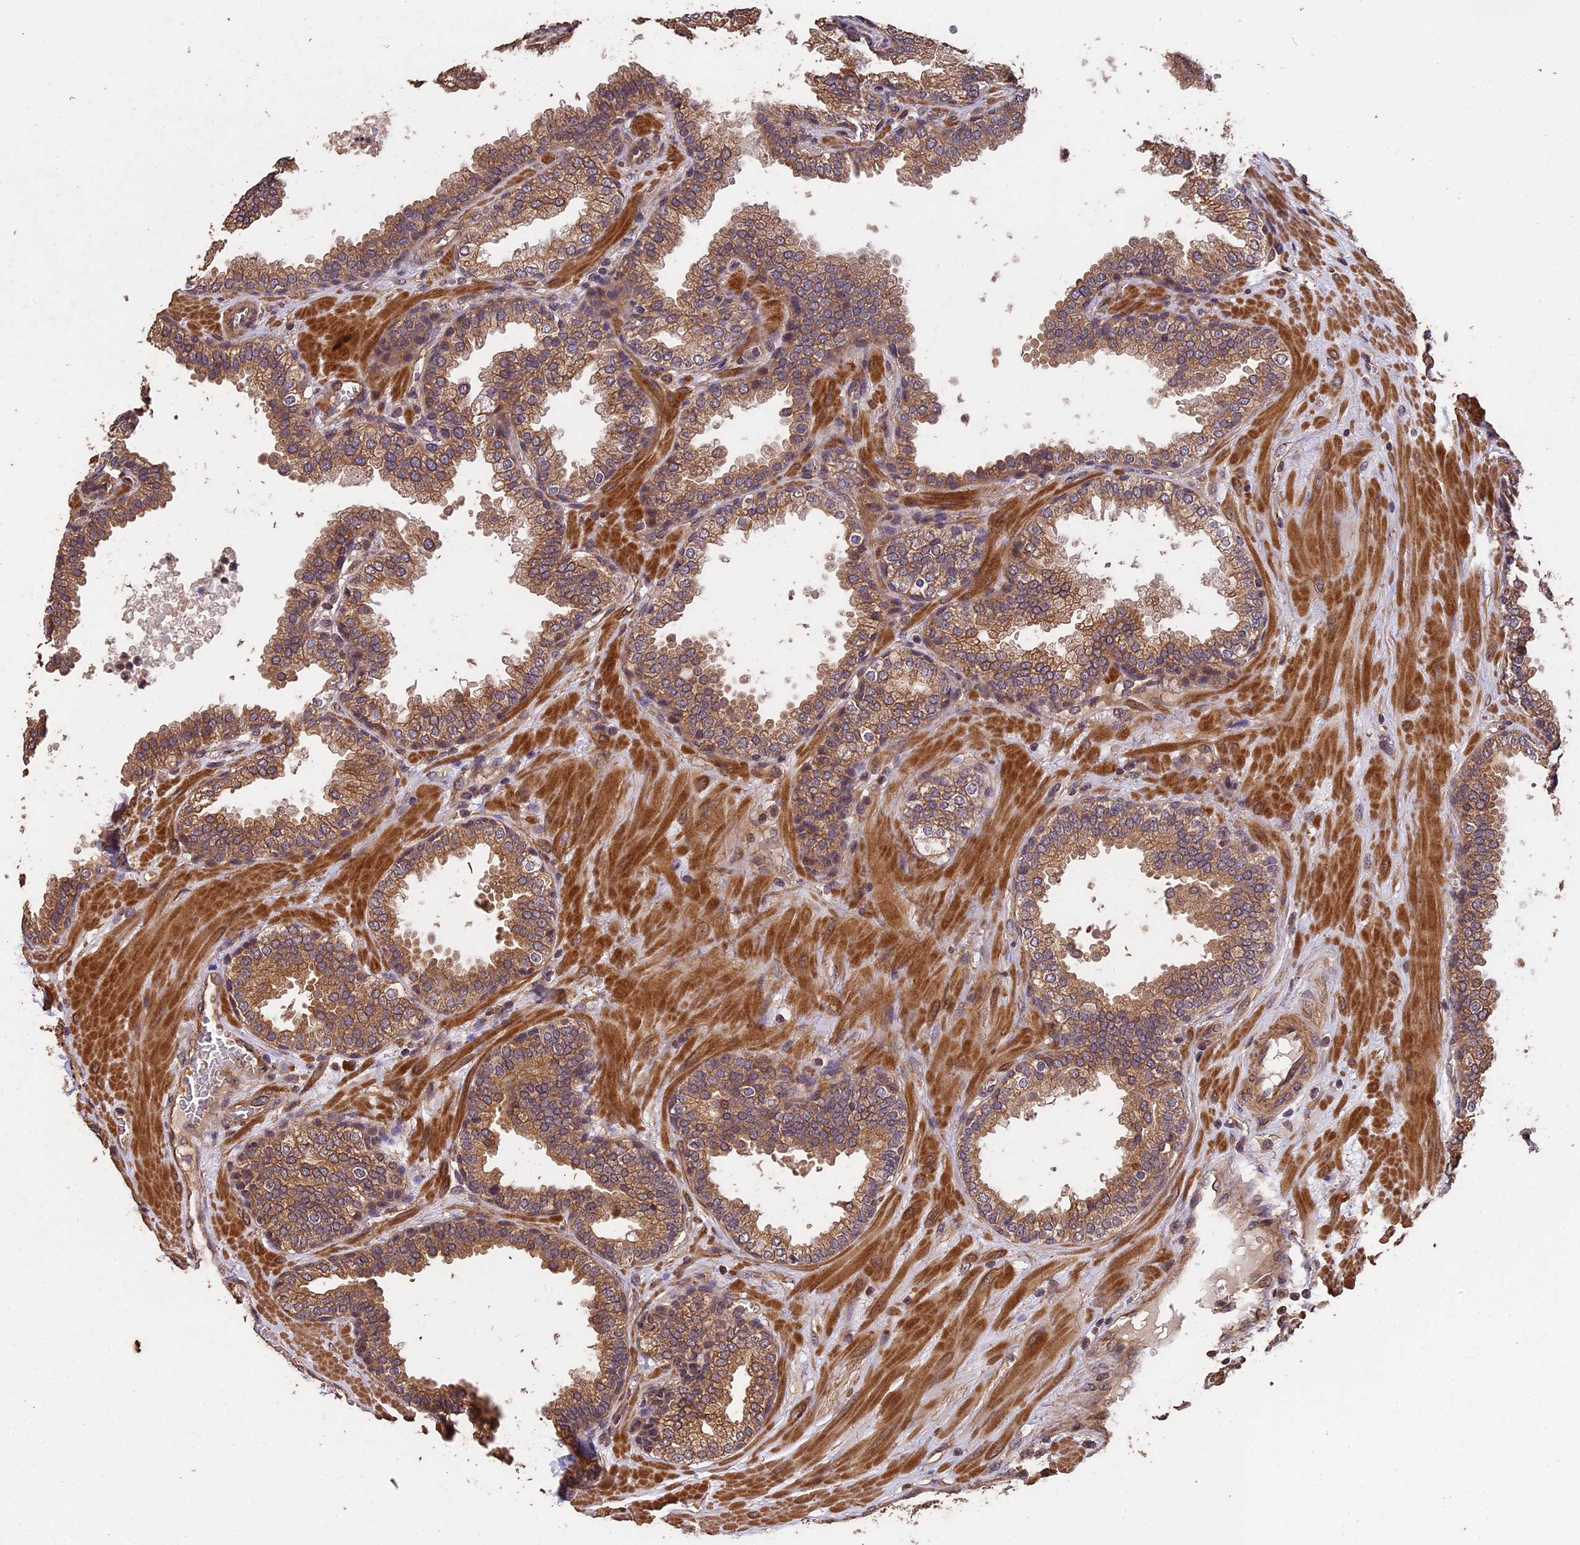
{"staining": {"intensity": "moderate", "quantity": ">75%", "location": "cytoplasmic/membranous"}, "tissue": "prostate", "cell_type": "Glandular cells", "image_type": "normal", "snomed": [{"axis": "morphology", "description": "Normal tissue, NOS"}, {"axis": "topography", "description": "Prostate"}], "caption": "Prostate was stained to show a protein in brown. There is medium levels of moderate cytoplasmic/membranous staining in about >75% of glandular cells.", "gene": "CHD9", "patient": {"sex": "male", "age": 51}}